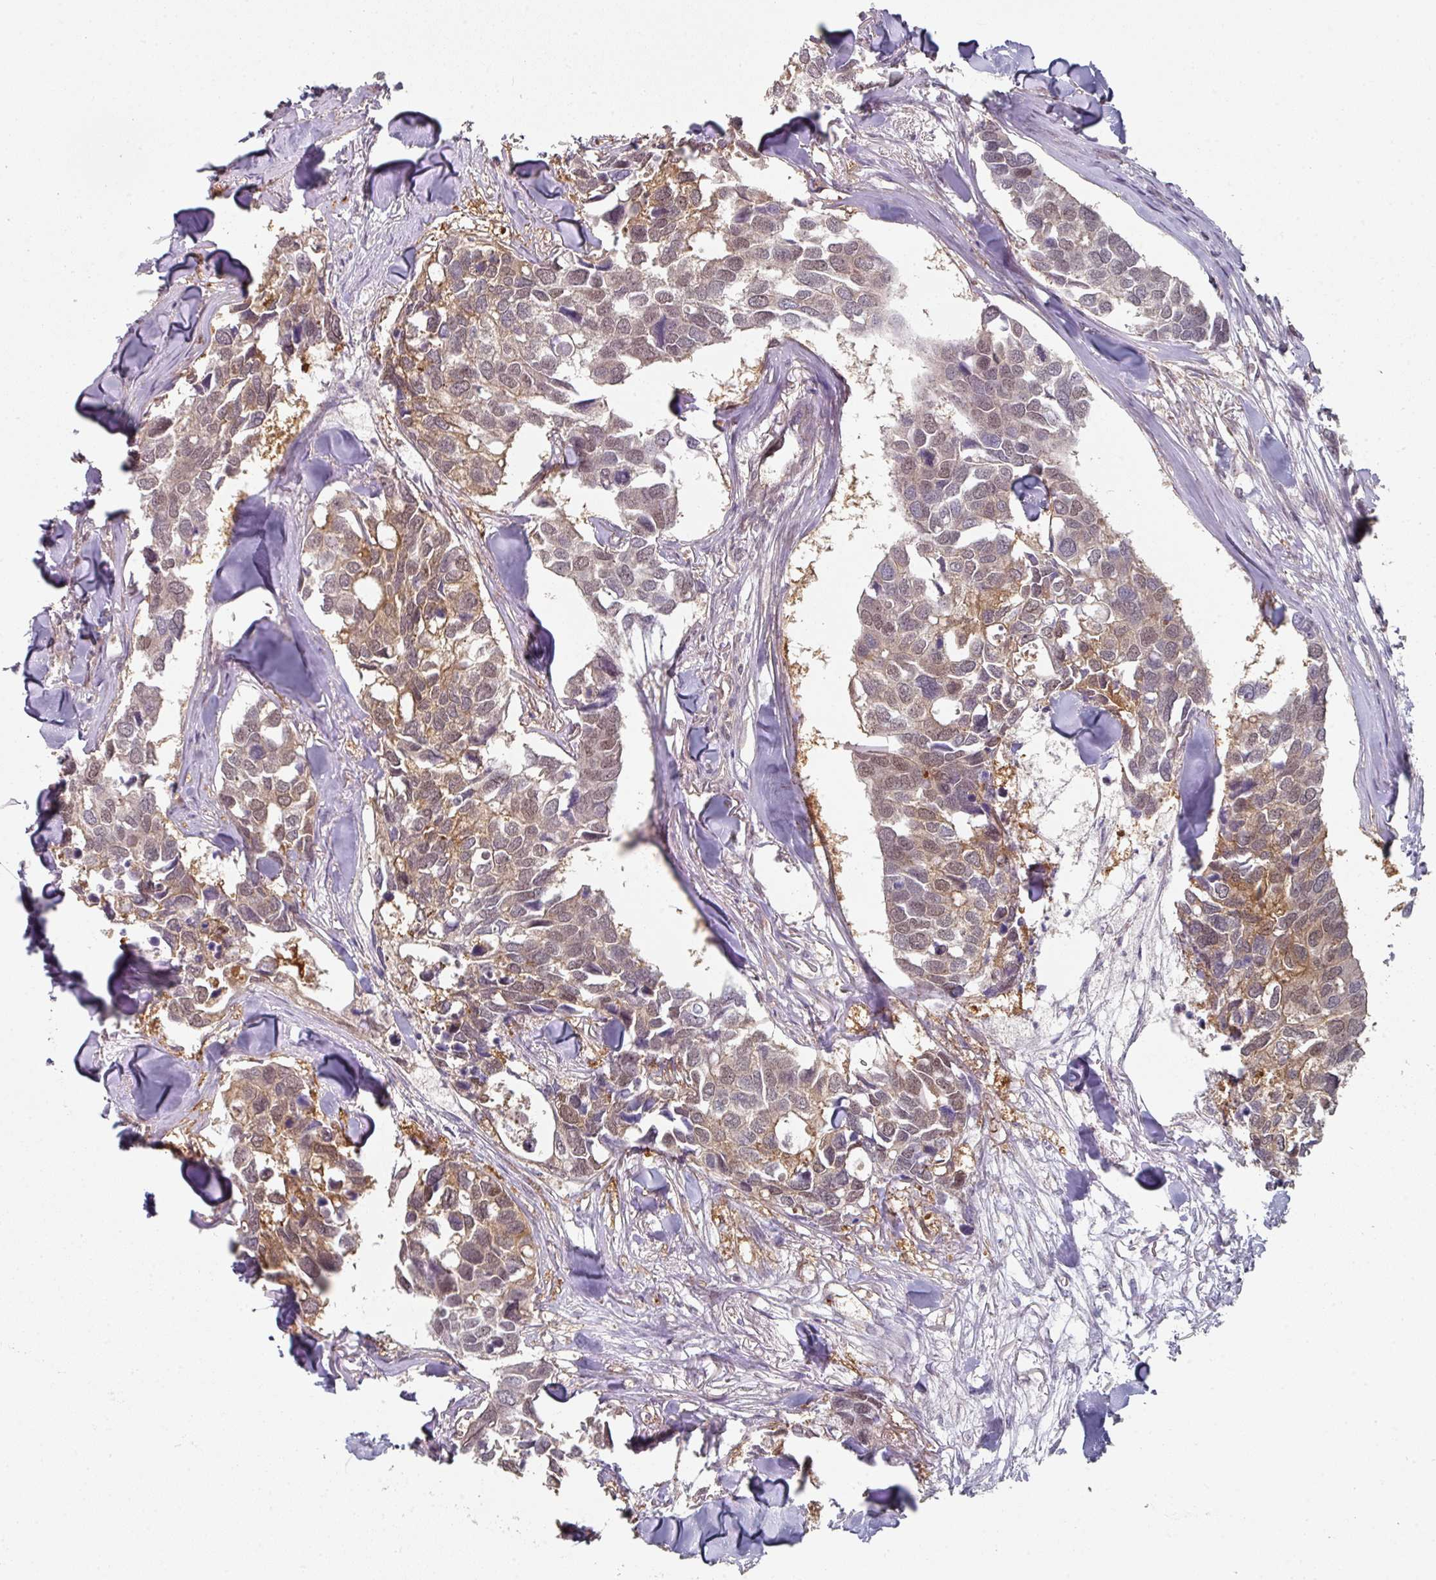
{"staining": {"intensity": "weak", "quantity": "25%-75%", "location": "cytoplasmic/membranous,nuclear"}, "tissue": "breast cancer", "cell_type": "Tumor cells", "image_type": "cancer", "snomed": [{"axis": "morphology", "description": "Duct carcinoma"}, {"axis": "topography", "description": "Breast"}], "caption": "Brown immunohistochemical staining in human breast invasive ductal carcinoma exhibits weak cytoplasmic/membranous and nuclear positivity in about 25%-75% of tumor cells.", "gene": "PSME3IP1", "patient": {"sex": "female", "age": 83}}